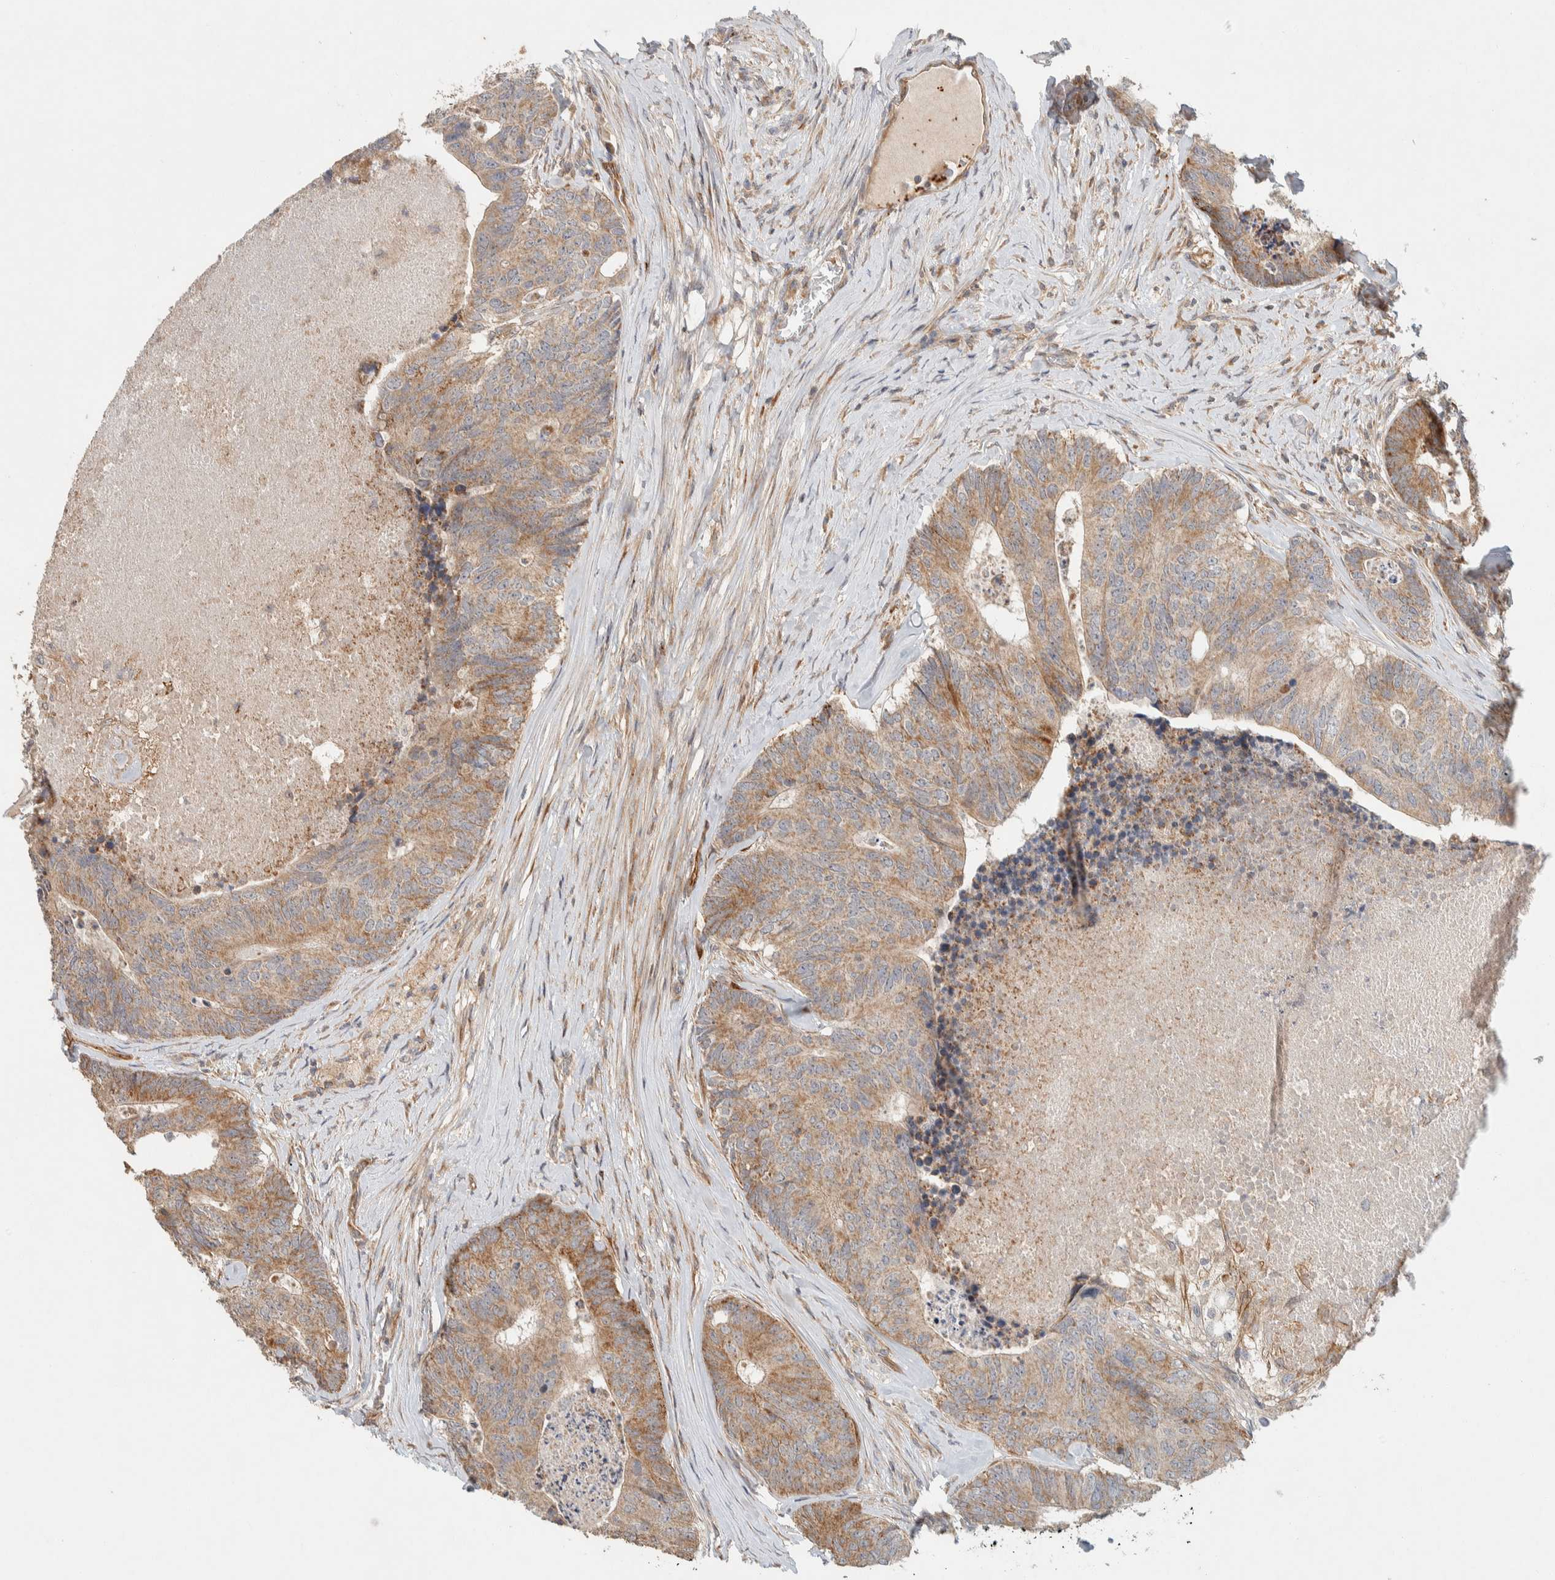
{"staining": {"intensity": "moderate", "quantity": ">75%", "location": "cytoplasmic/membranous"}, "tissue": "colorectal cancer", "cell_type": "Tumor cells", "image_type": "cancer", "snomed": [{"axis": "morphology", "description": "Adenocarcinoma, NOS"}, {"axis": "topography", "description": "Colon"}], "caption": "Immunohistochemistry of colorectal cancer (adenocarcinoma) exhibits medium levels of moderate cytoplasmic/membranous positivity in about >75% of tumor cells.", "gene": "KIF9", "patient": {"sex": "female", "age": 67}}